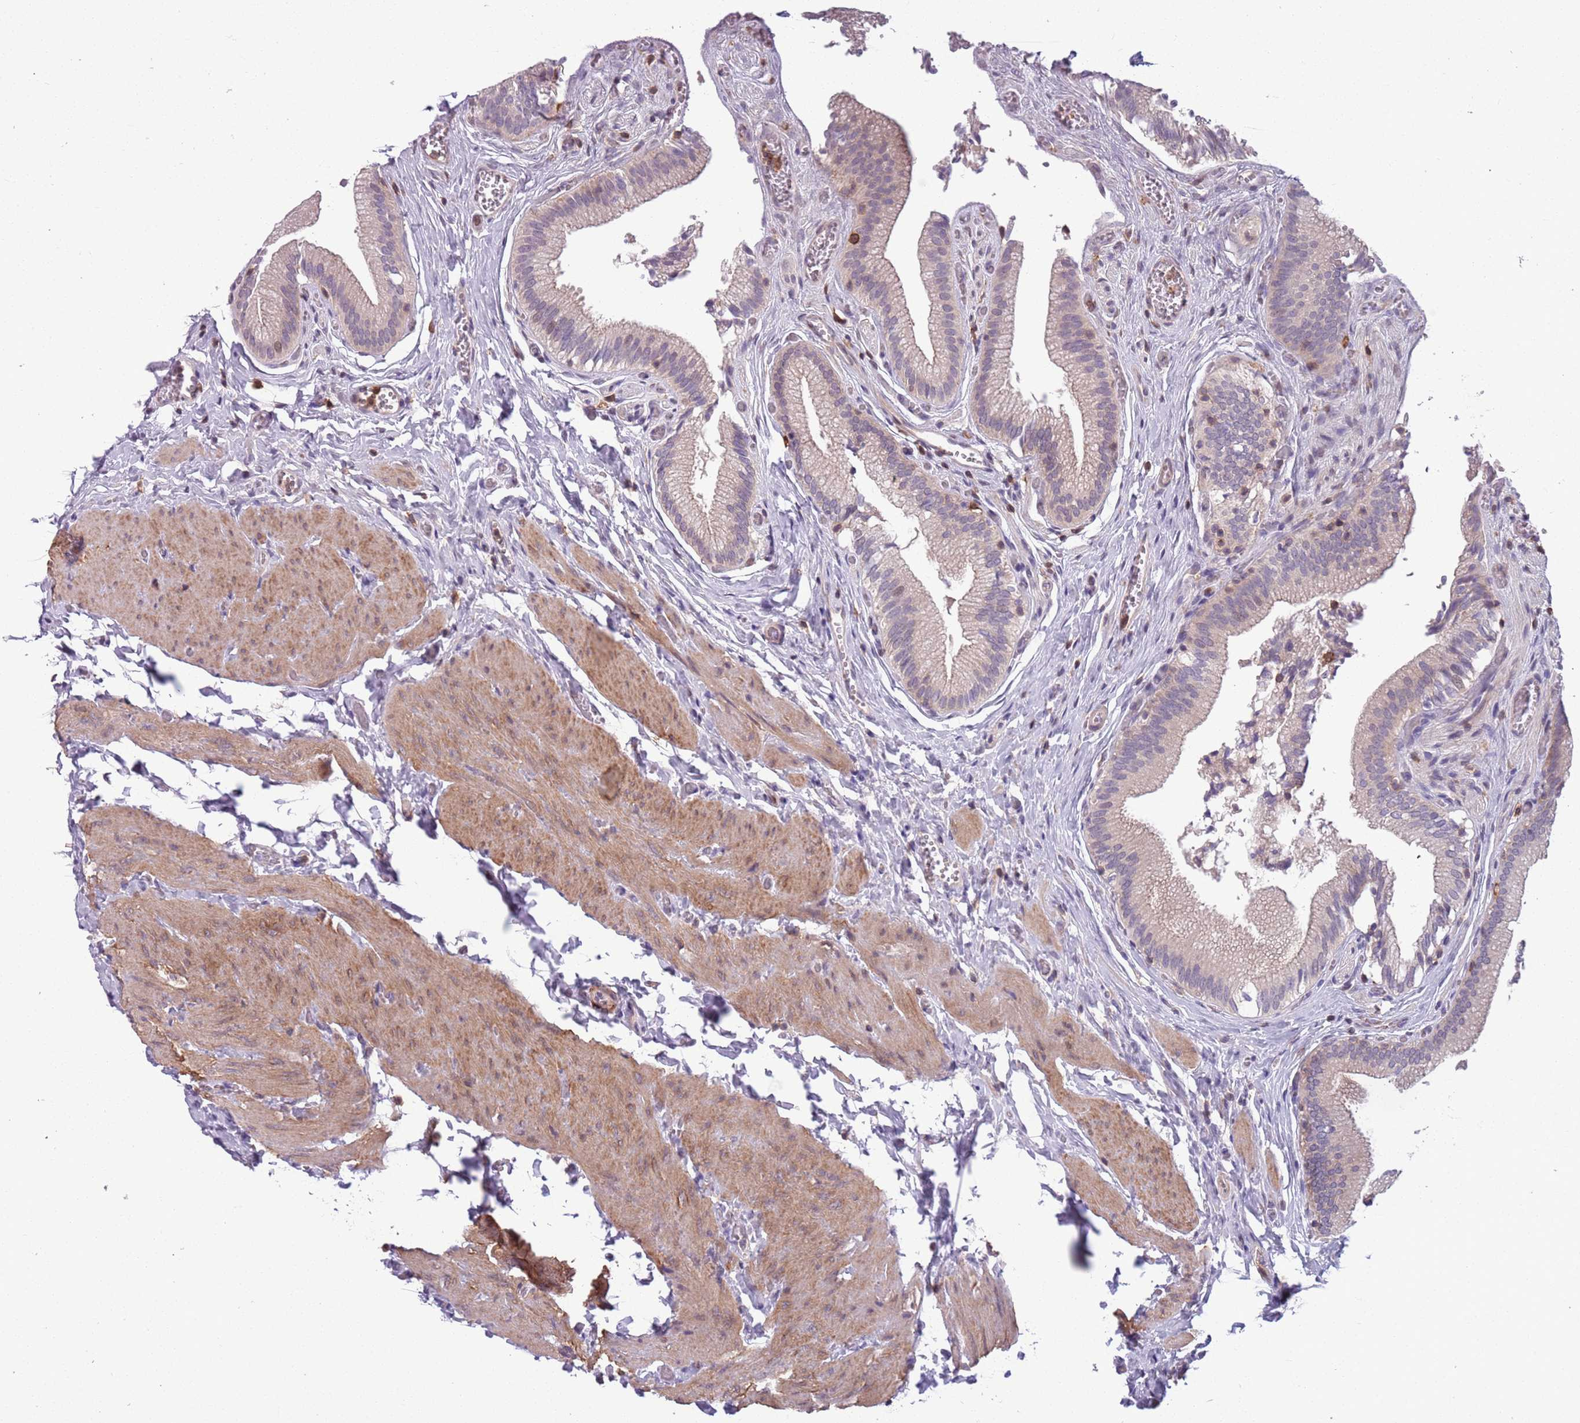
{"staining": {"intensity": "weak", "quantity": "<25%", "location": "nuclear"}, "tissue": "gallbladder", "cell_type": "Glandular cells", "image_type": "normal", "snomed": [{"axis": "morphology", "description": "Normal tissue, NOS"}, {"axis": "topography", "description": "Gallbladder"}, {"axis": "topography", "description": "Peripheral nerve tissue"}], "caption": "An immunohistochemistry (IHC) histopathology image of benign gallbladder is shown. There is no staining in glandular cells of gallbladder. (Immunohistochemistry, brightfield microscopy, high magnification).", "gene": "JAML", "patient": {"sex": "male", "age": 17}}